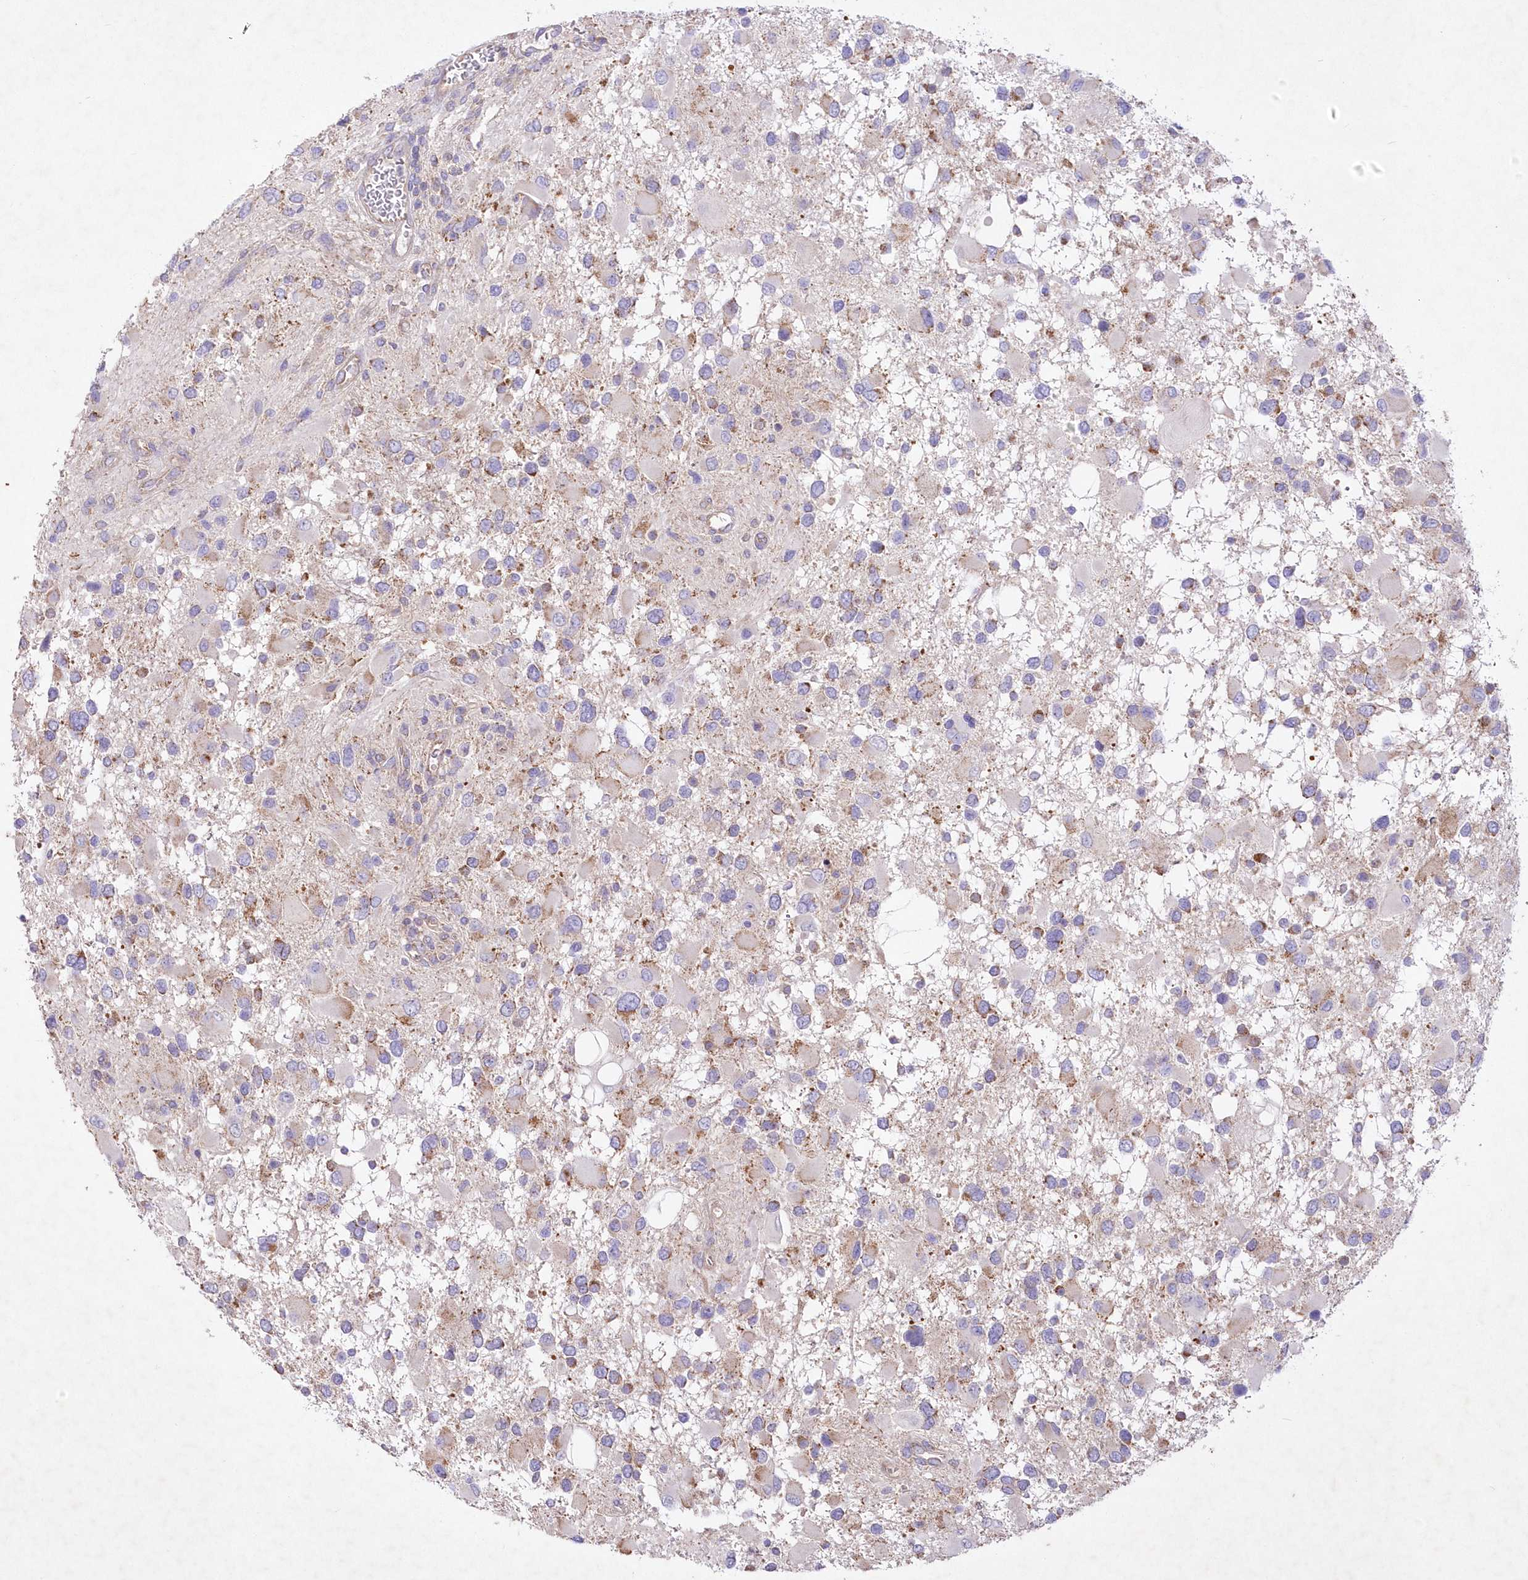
{"staining": {"intensity": "moderate", "quantity": "<25%", "location": "cytoplasmic/membranous"}, "tissue": "glioma", "cell_type": "Tumor cells", "image_type": "cancer", "snomed": [{"axis": "morphology", "description": "Glioma, malignant, High grade"}, {"axis": "topography", "description": "Brain"}], "caption": "A brown stain labels moderate cytoplasmic/membranous staining of a protein in human malignant glioma (high-grade) tumor cells. The staining was performed using DAB to visualize the protein expression in brown, while the nuclei were stained in blue with hematoxylin (Magnification: 20x).", "gene": "ITSN2", "patient": {"sex": "male", "age": 53}}